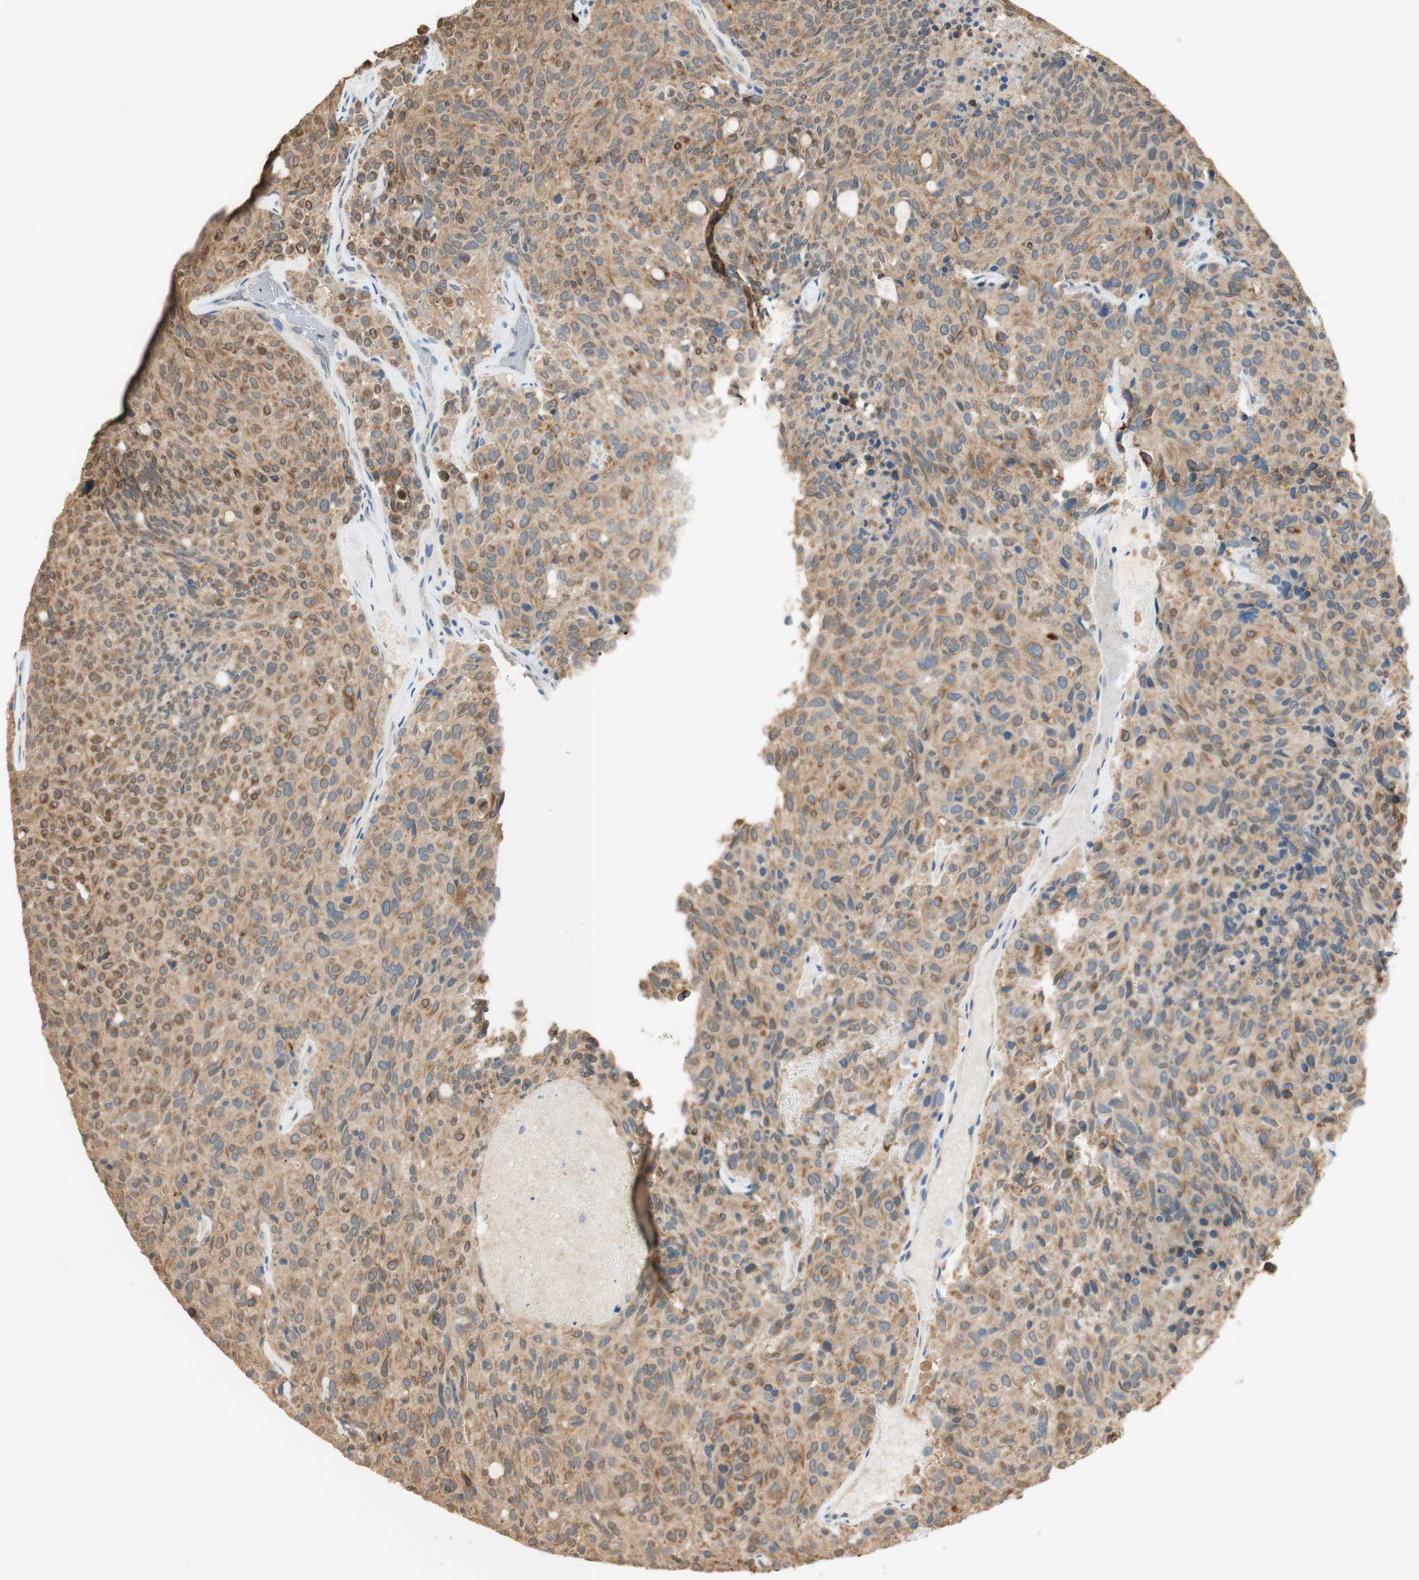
{"staining": {"intensity": "moderate", "quantity": ">75%", "location": "cytoplasmic/membranous"}, "tissue": "carcinoid", "cell_type": "Tumor cells", "image_type": "cancer", "snomed": [{"axis": "morphology", "description": "Carcinoid, malignant, NOS"}, {"axis": "topography", "description": "Pancreas"}], "caption": "High-magnification brightfield microscopy of carcinoid stained with DAB (3,3'-diaminobenzidine) (brown) and counterstained with hematoxylin (blue). tumor cells exhibit moderate cytoplasmic/membranous positivity is identified in about>75% of cells.", "gene": "SPINT2", "patient": {"sex": "female", "age": 54}}